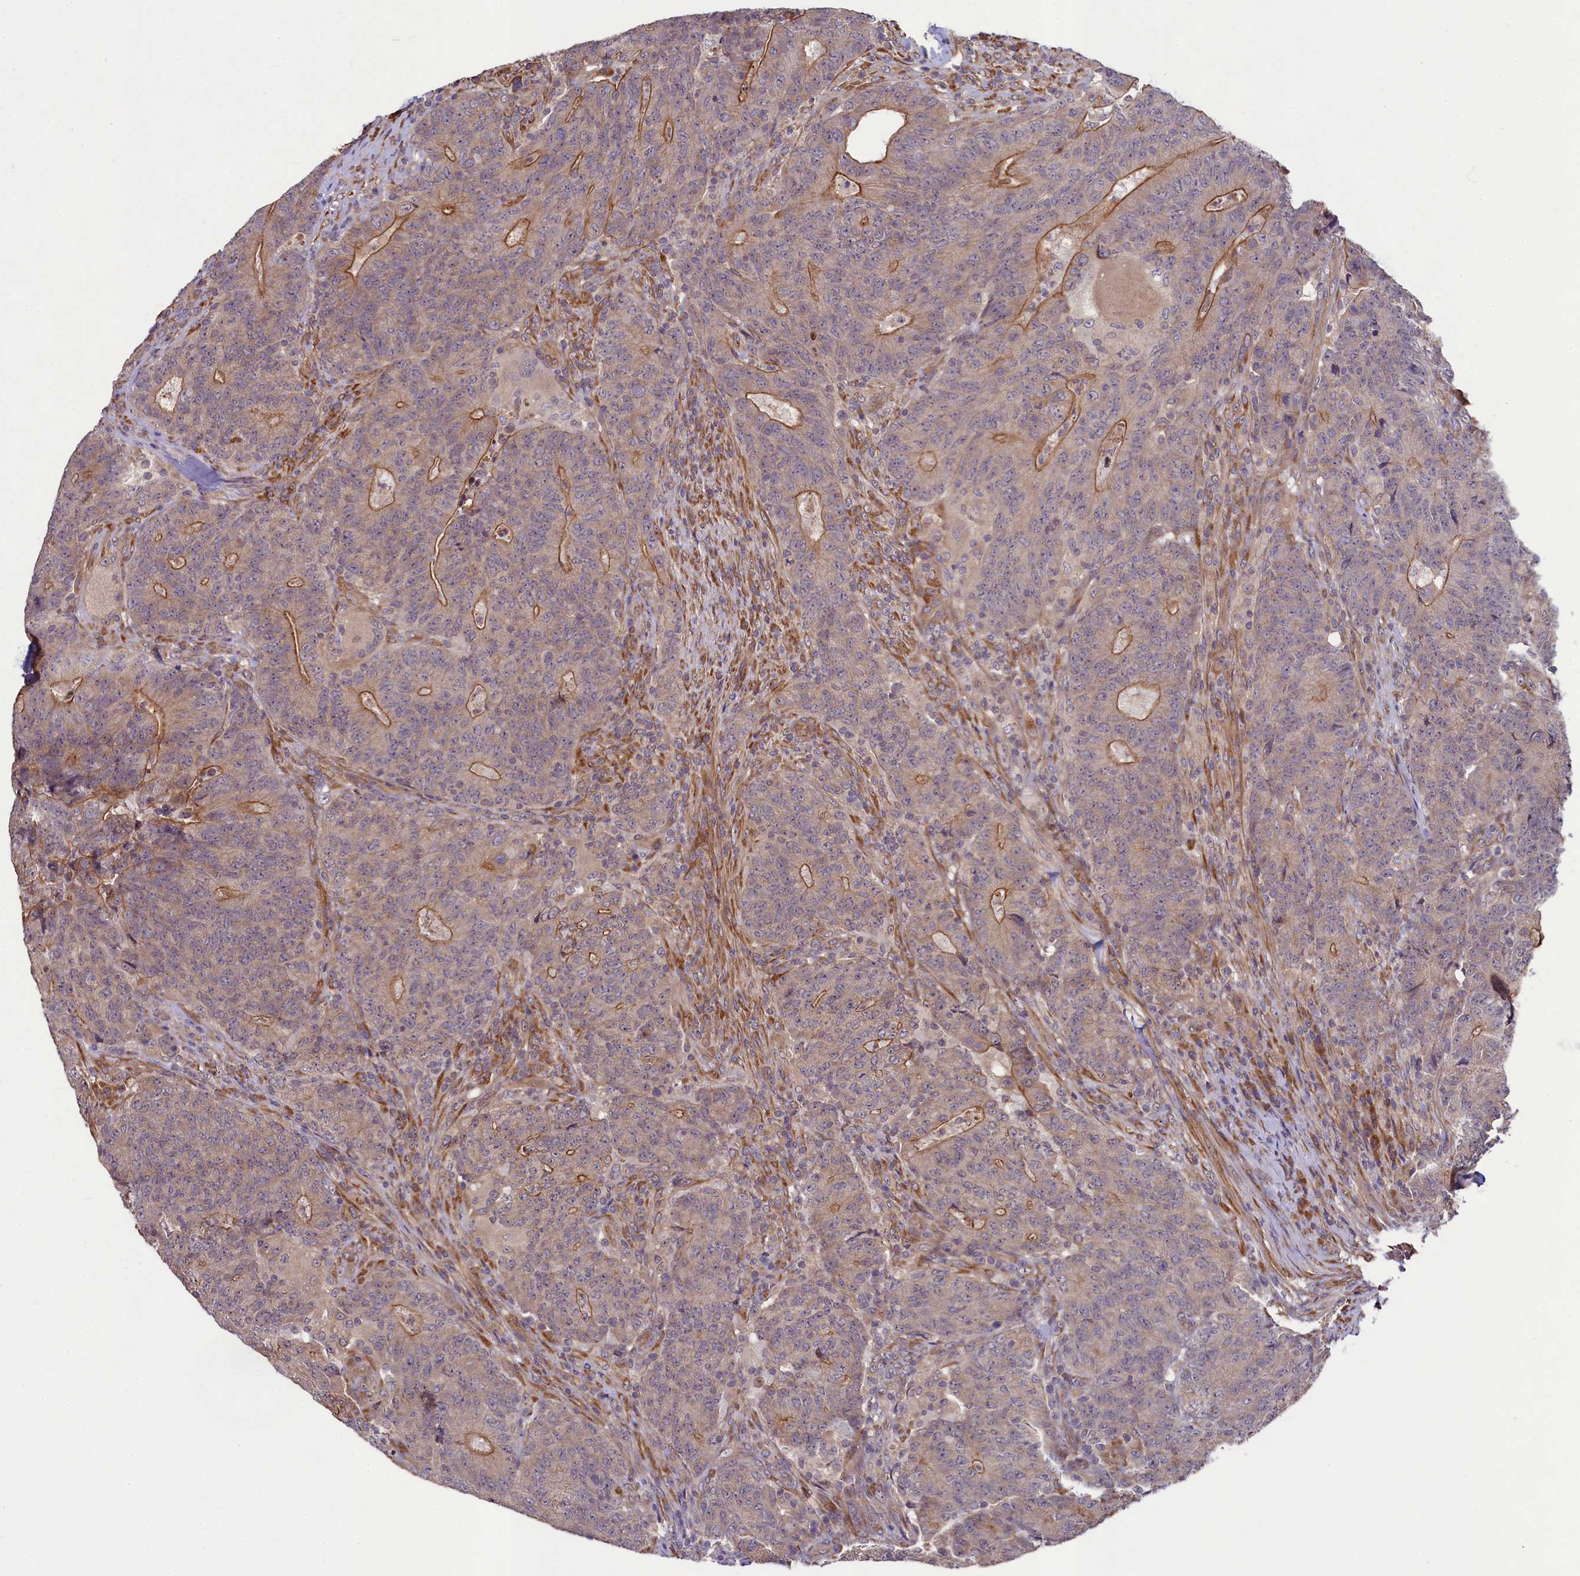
{"staining": {"intensity": "moderate", "quantity": "<25%", "location": "cytoplasmic/membranous"}, "tissue": "colorectal cancer", "cell_type": "Tumor cells", "image_type": "cancer", "snomed": [{"axis": "morphology", "description": "Adenocarcinoma, NOS"}, {"axis": "topography", "description": "Colon"}], "caption": "Colorectal cancer stained with immunohistochemistry (IHC) displays moderate cytoplasmic/membranous staining in about <25% of tumor cells.", "gene": "CCDC102A", "patient": {"sex": "female", "age": 75}}